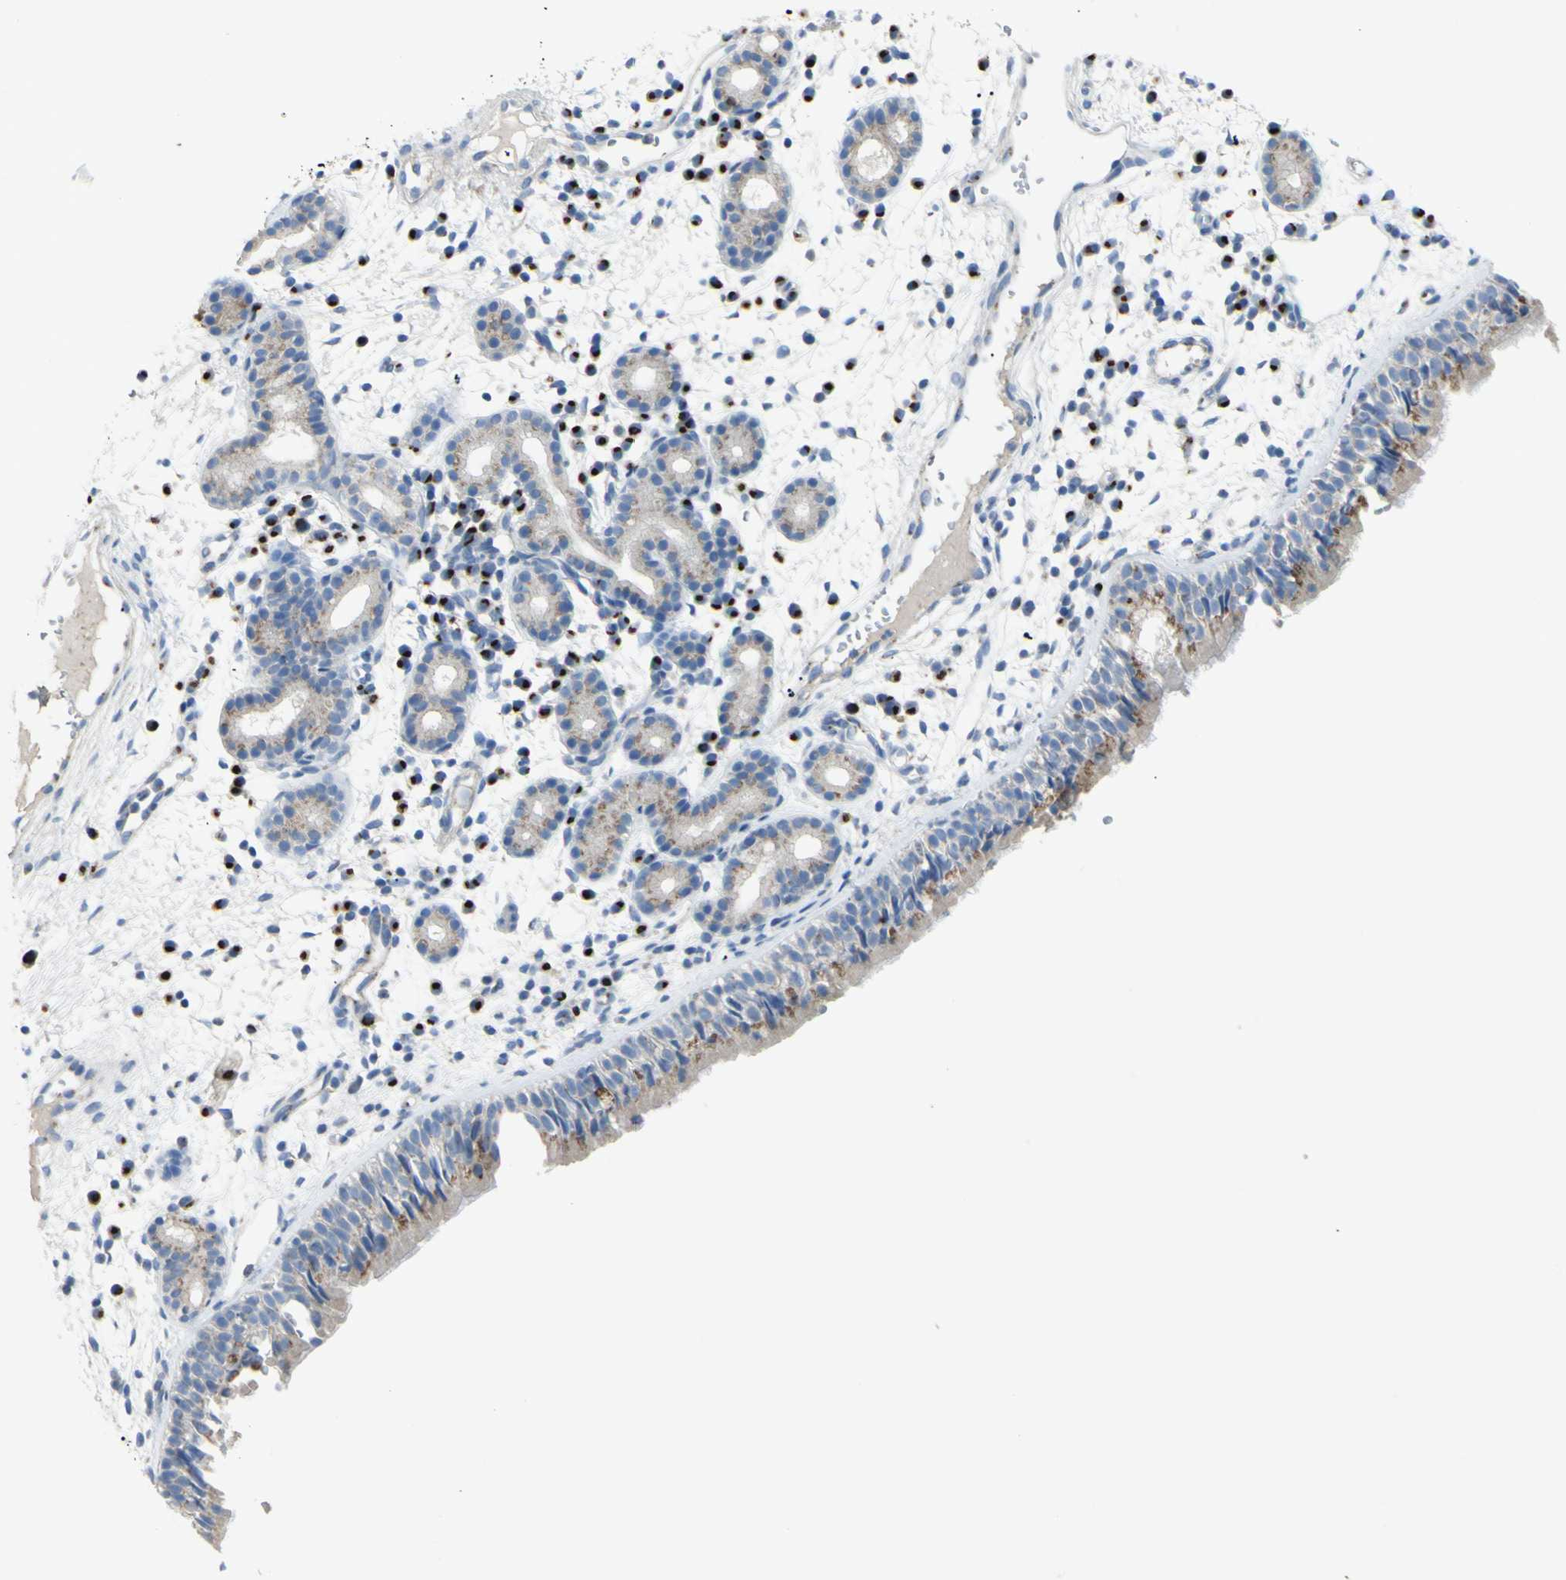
{"staining": {"intensity": "moderate", "quantity": ">75%", "location": "cytoplasmic/membranous"}, "tissue": "nasopharynx", "cell_type": "Respiratory epithelial cells", "image_type": "normal", "snomed": [{"axis": "morphology", "description": "Normal tissue, NOS"}, {"axis": "morphology", "description": "Inflammation, NOS"}, {"axis": "topography", "description": "Nasopharynx"}], "caption": "Protein staining demonstrates moderate cytoplasmic/membranous staining in about >75% of respiratory epithelial cells in unremarkable nasopharynx.", "gene": "B4GALT3", "patient": {"sex": "female", "age": 55}}